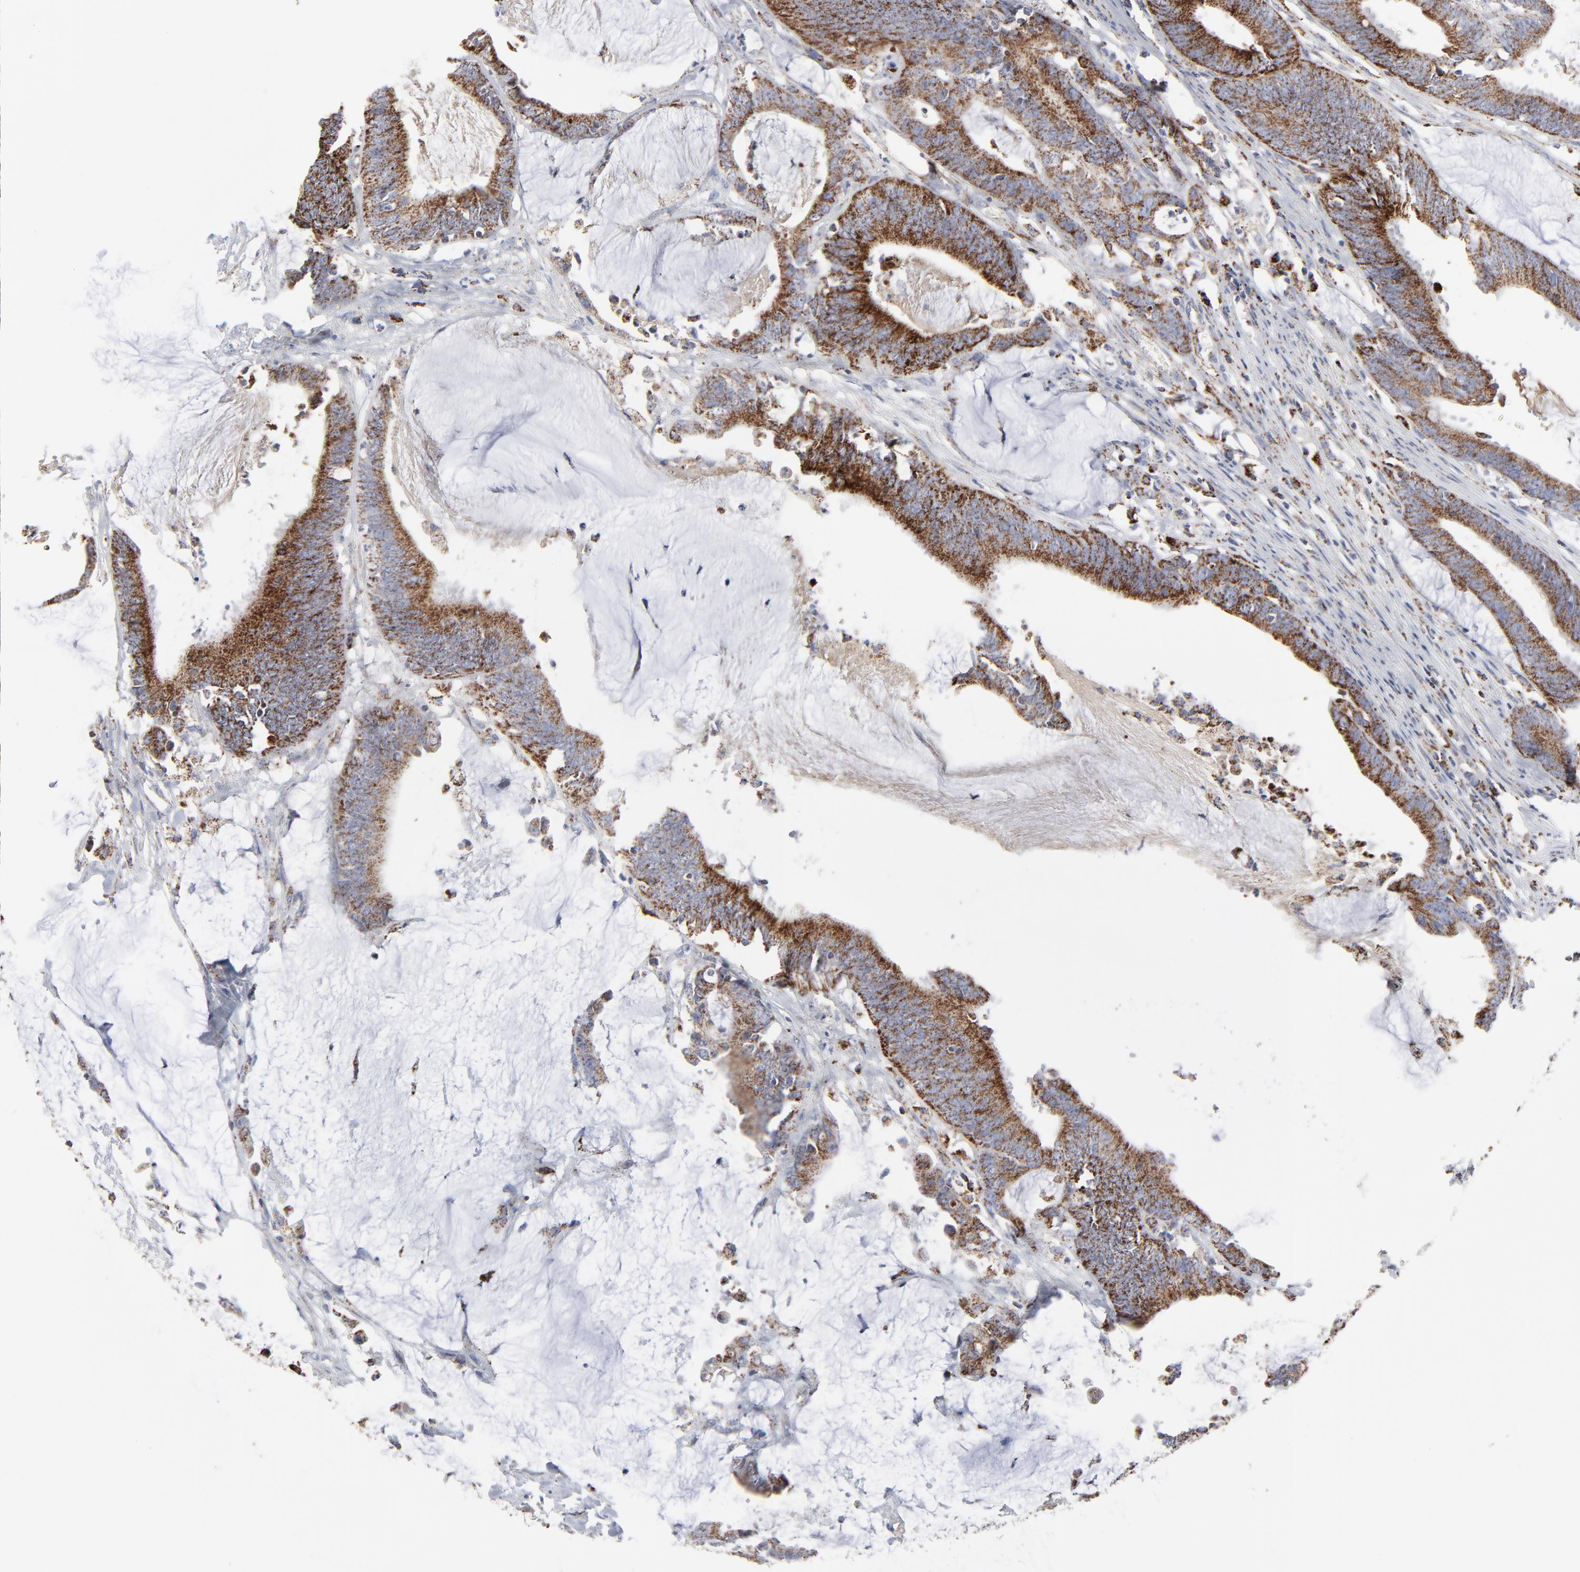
{"staining": {"intensity": "moderate", "quantity": ">75%", "location": "cytoplasmic/membranous"}, "tissue": "colorectal cancer", "cell_type": "Tumor cells", "image_type": "cancer", "snomed": [{"axis": "morphology", "description": "Adenocarcinoma, NOS"}, {"axis": "topography", "description": "Rectum"}], "caption": "This histopathology image displays IHC staining of colorectal cancer, with medium moderate cytoplasmic/membranous staining in about >75% of tumor cells.", "gene": "TXNRD2", "patient": {"sex": "female", "age": 66}}